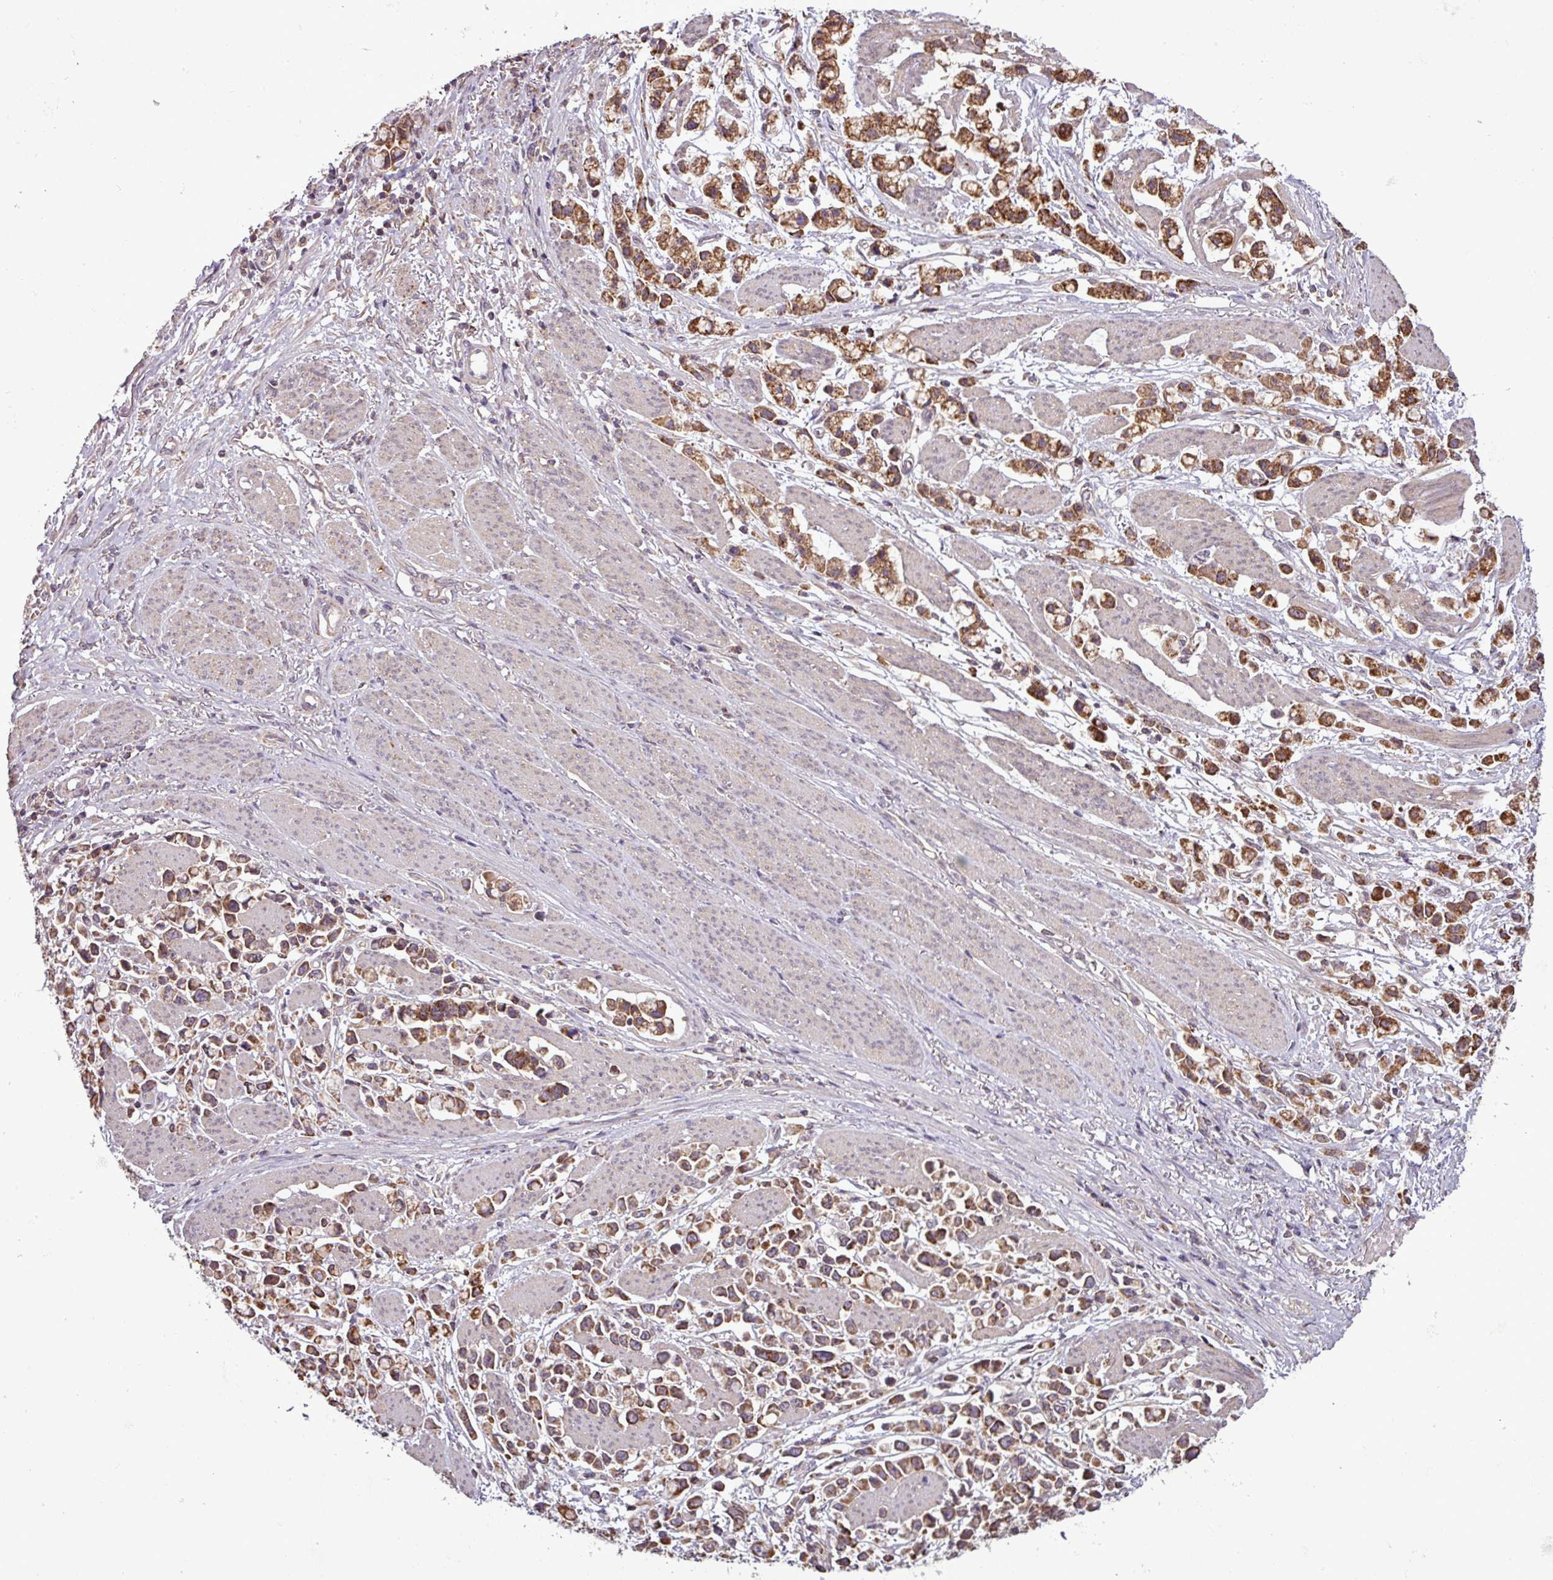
{"staining": {"intensity": "strong", "quantity": ">75%", "location": "cytoplasmic/membranous"}, "tissue": "stomach cancer", "cell_type": "Tumor cells", "image_type": "cancer", "snomed": [{"axis": "morphology", "description": "Adenocarcinoma, NOS"}, {"axis": "topography", "description": "Stomach"}], "caption": "Stomach cancer stained with IHC reveals strong cytoplasmic/membranous staining in approximately >75% of tumor cells. (DAB IHC with brightfield microscopy, high magnification).", "gene": "MCTP2", "patient": {"sex": "female", "age": 81}}